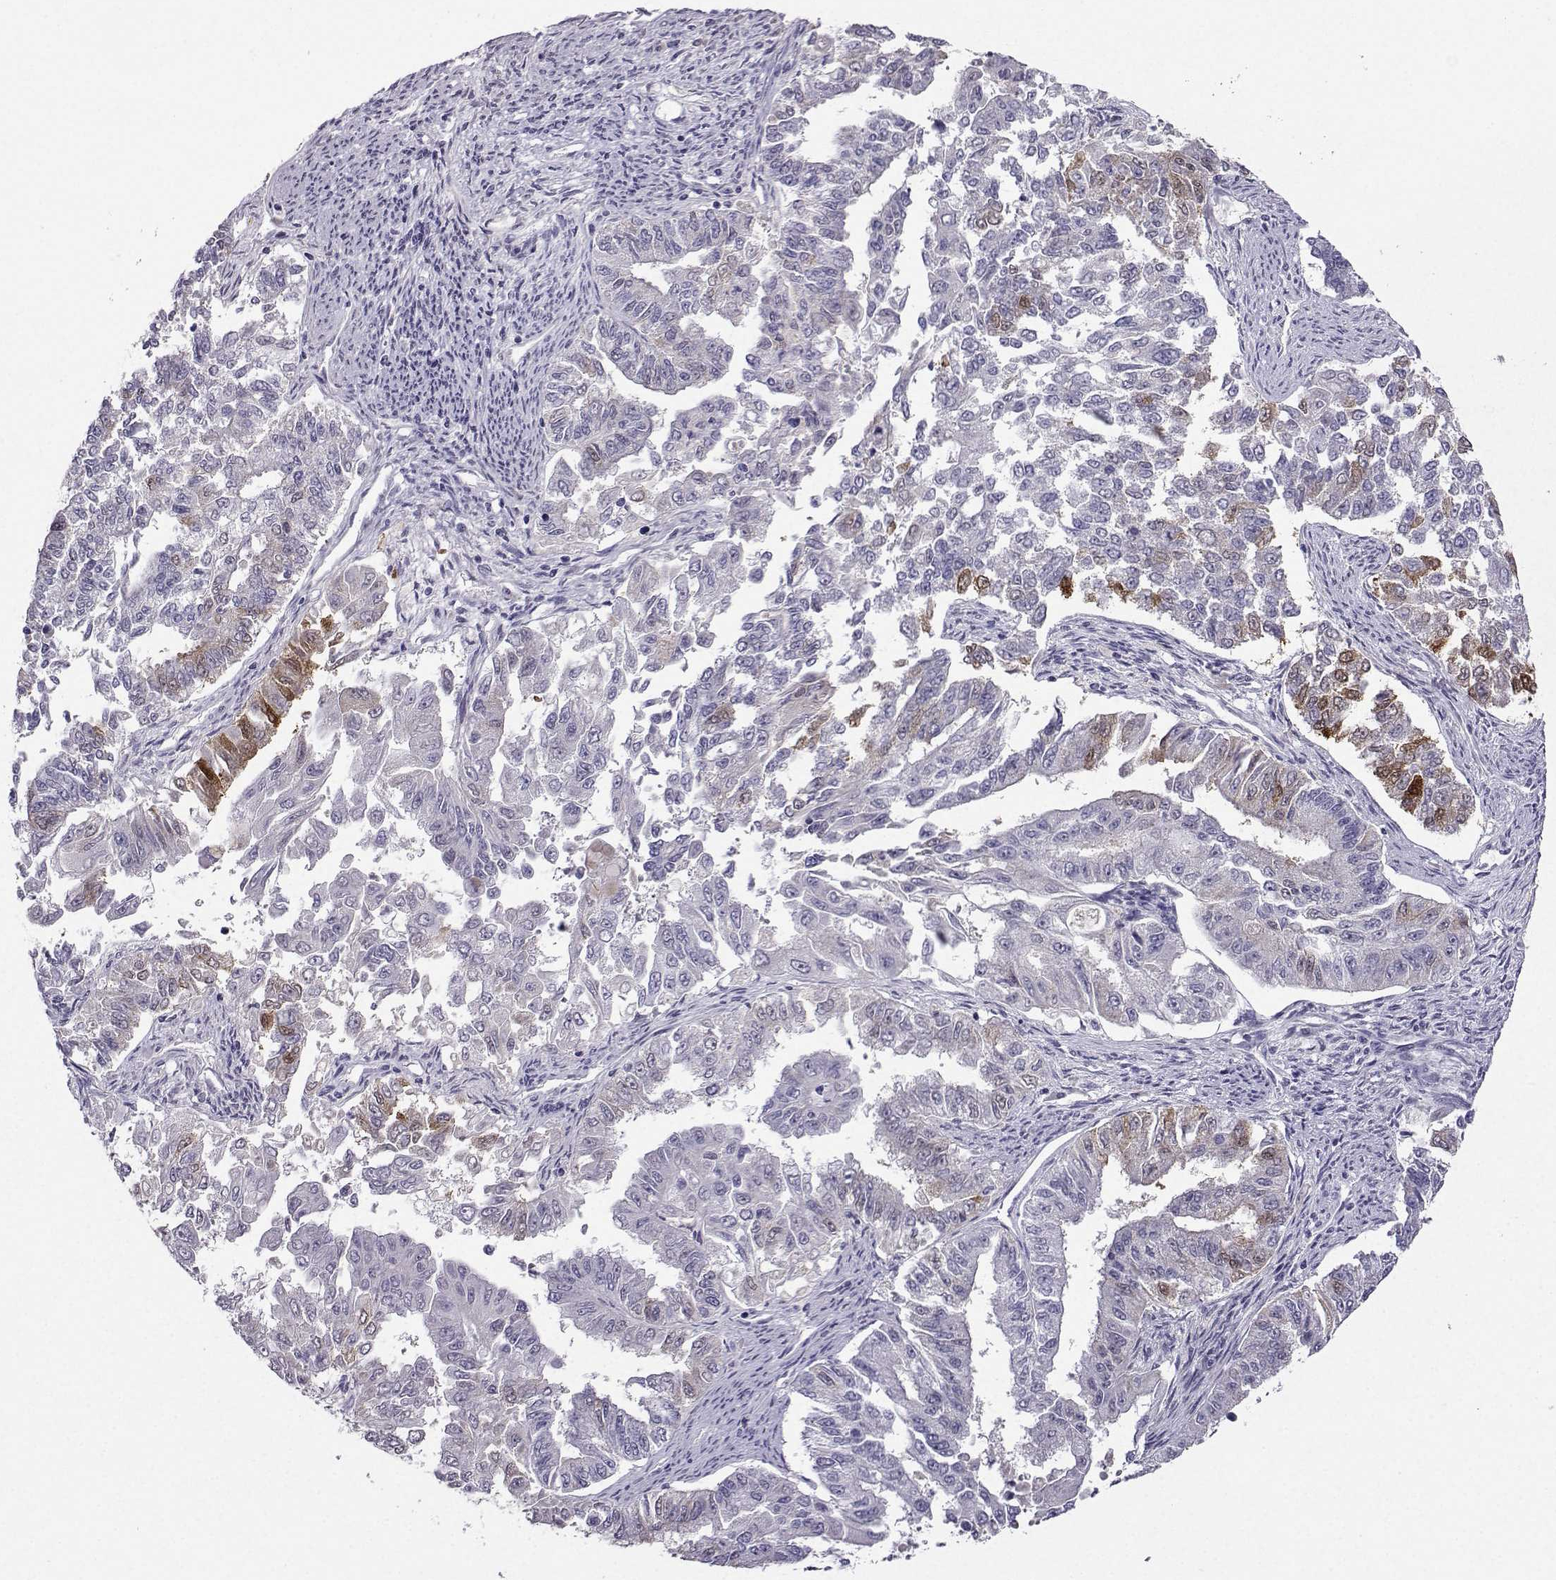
{"staining": {"intensity": "strong", "quantity": "<25%", "location": "cytoplasmic/membranous"}, "tissue": "endometrial cancer", "cell_type": "Tumor cells", "image_type": "cancer", "snomed": [{"axis": "morphology", "description": "Adenocarcinoma, NOS"}, {"axis": "topography", "description": "Uterus"}], "caption": "IHC (DAB (3,3'-diaminobenzidine)) staining of human adenocarcinoma (endometrial) demonstrates strong cytoplasmic/membranous protein positivity in about <25% of tumor cells. (DAB (3,3'-diaminobenzidine) IHC with brightfield microscopy, high magnification).", "gene": "CRYBB1", "patient": {"sex": "female", "age": 59}}